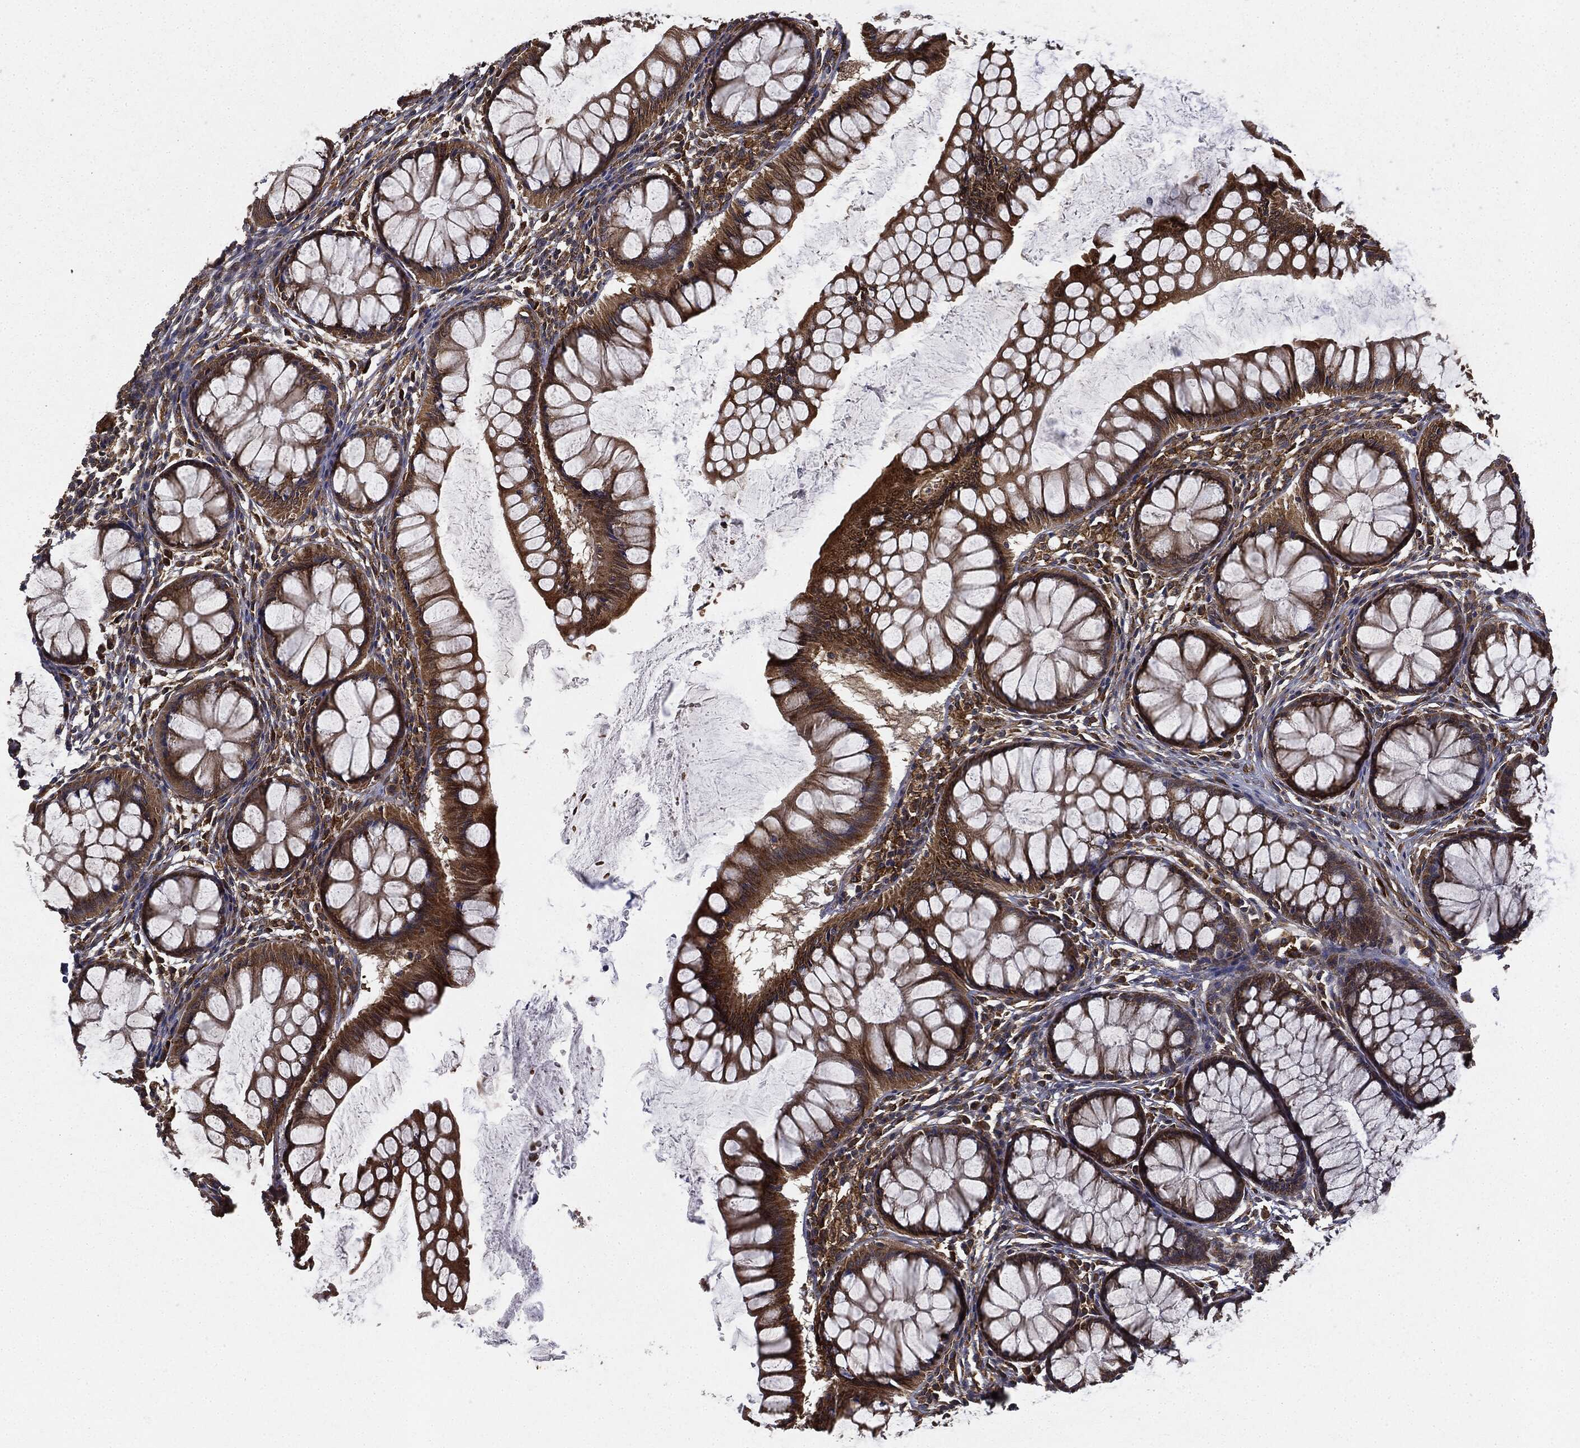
{"staining": {"intensity": "strong", "quantity": "<25%", "location": "cytoplasmic/membranous"}, "tissue": "colon", "cell_type": "Endothelial cells", "image_type": "normal", "snomed": [{"axis": "morphology", "description": "Normal tissue, NOS"}, {"axis": "topography", "description": "Colon"}], "caption": "The micrograph reveals immunohistochemical staining of normal colon. There is strong cytoplasmic/membranous staining is present in about <25% of endothelial cells.", "gene": "MIER2", "patient": {"sex": "female", "age": 65}}